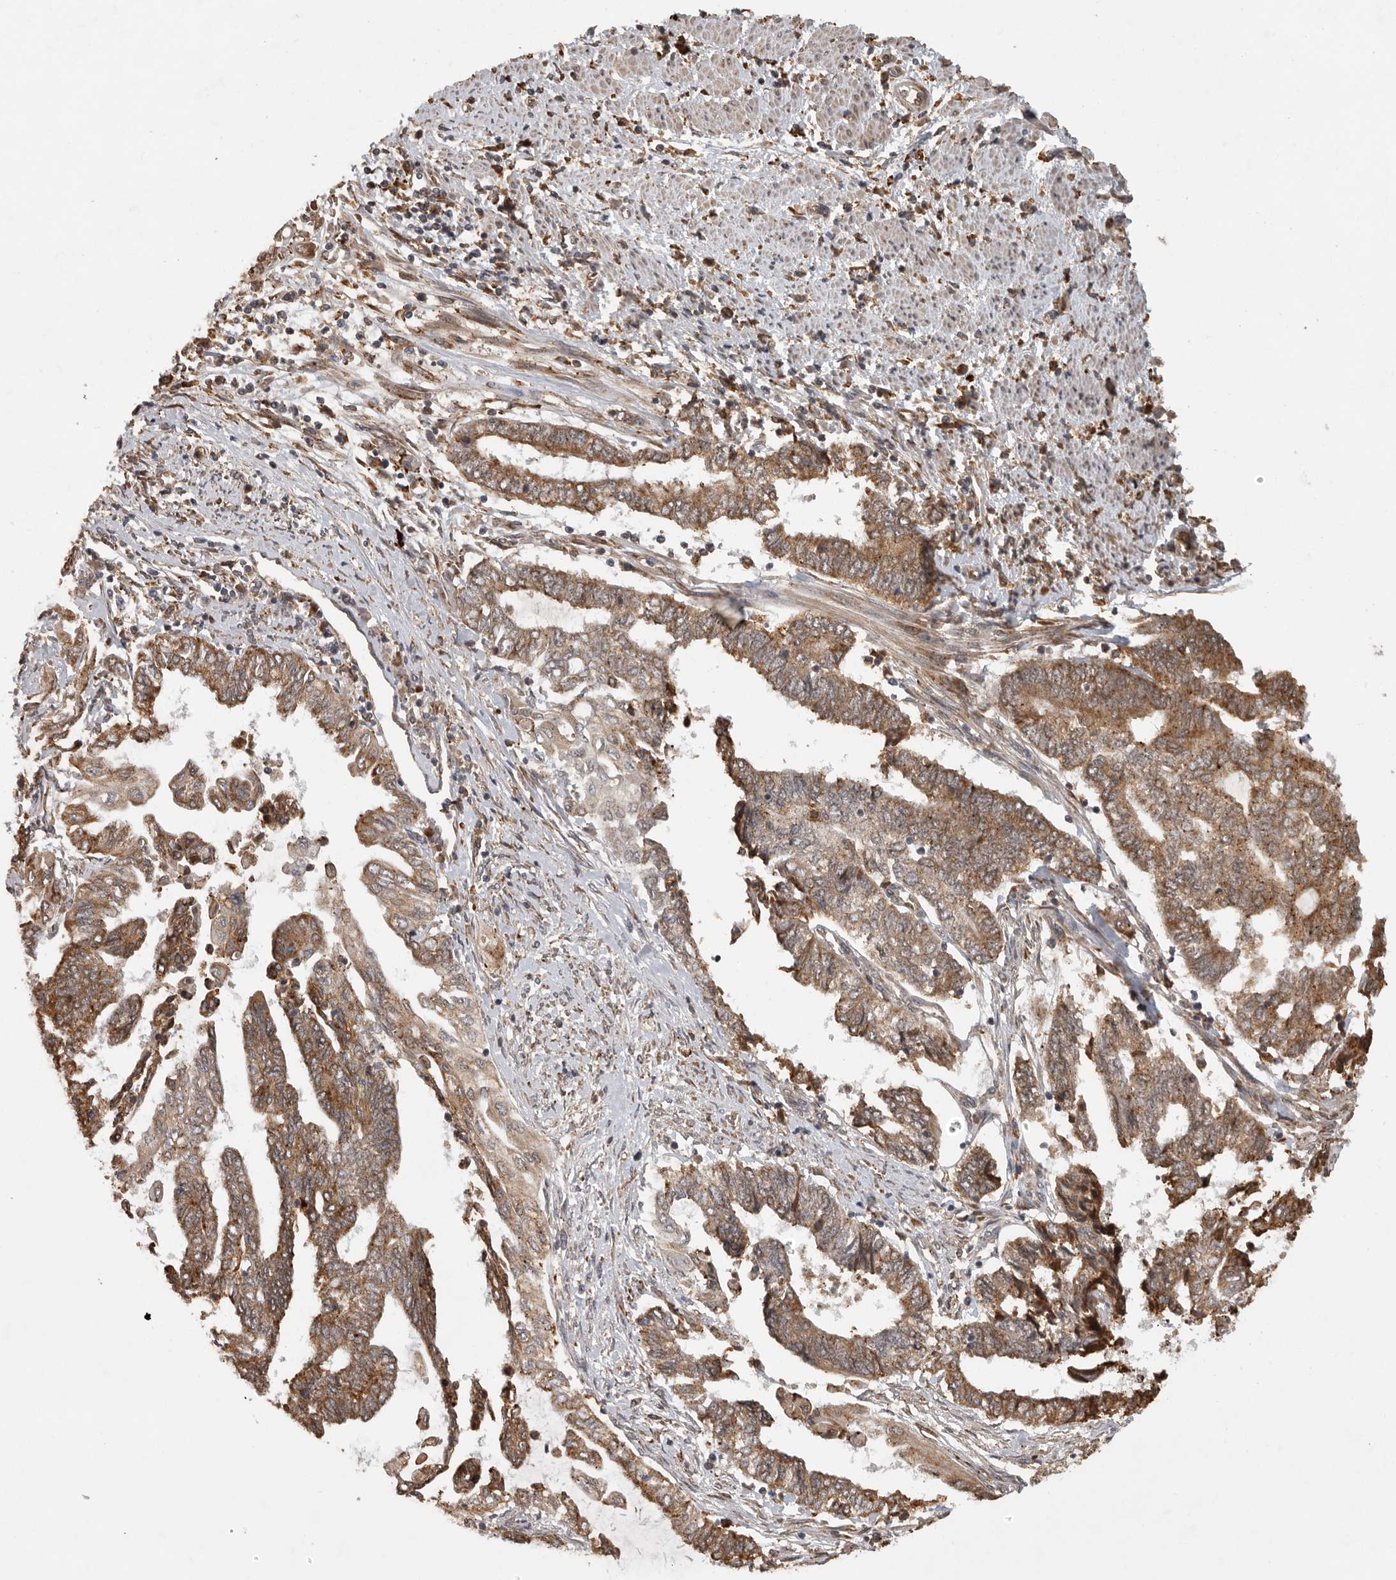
{"staining": {"intensity": "moderate", "quantity": ">75%", "location": "cytoplasmic/membranous"}, "tissue": "endometrial cancer", "cell_type": "Tumor cells", "image_type": "cancer", "snomed": [{"axis": "morphology", "description": "Adenocarcinoma, NOS"}, {"axis": "topography", "description": "Uterus"}, {"axis": "topography", "description": "Endometrium"}], "caption": "Endometrial cancer (adenocarcinoma) was stained to show a protein in brown. There is medium levels of moderate cytoplasmic/membranous staining in about >75% of tumor cells.", "gene": "ZNF83", "patient": {"sex": "female", "age": 70}}